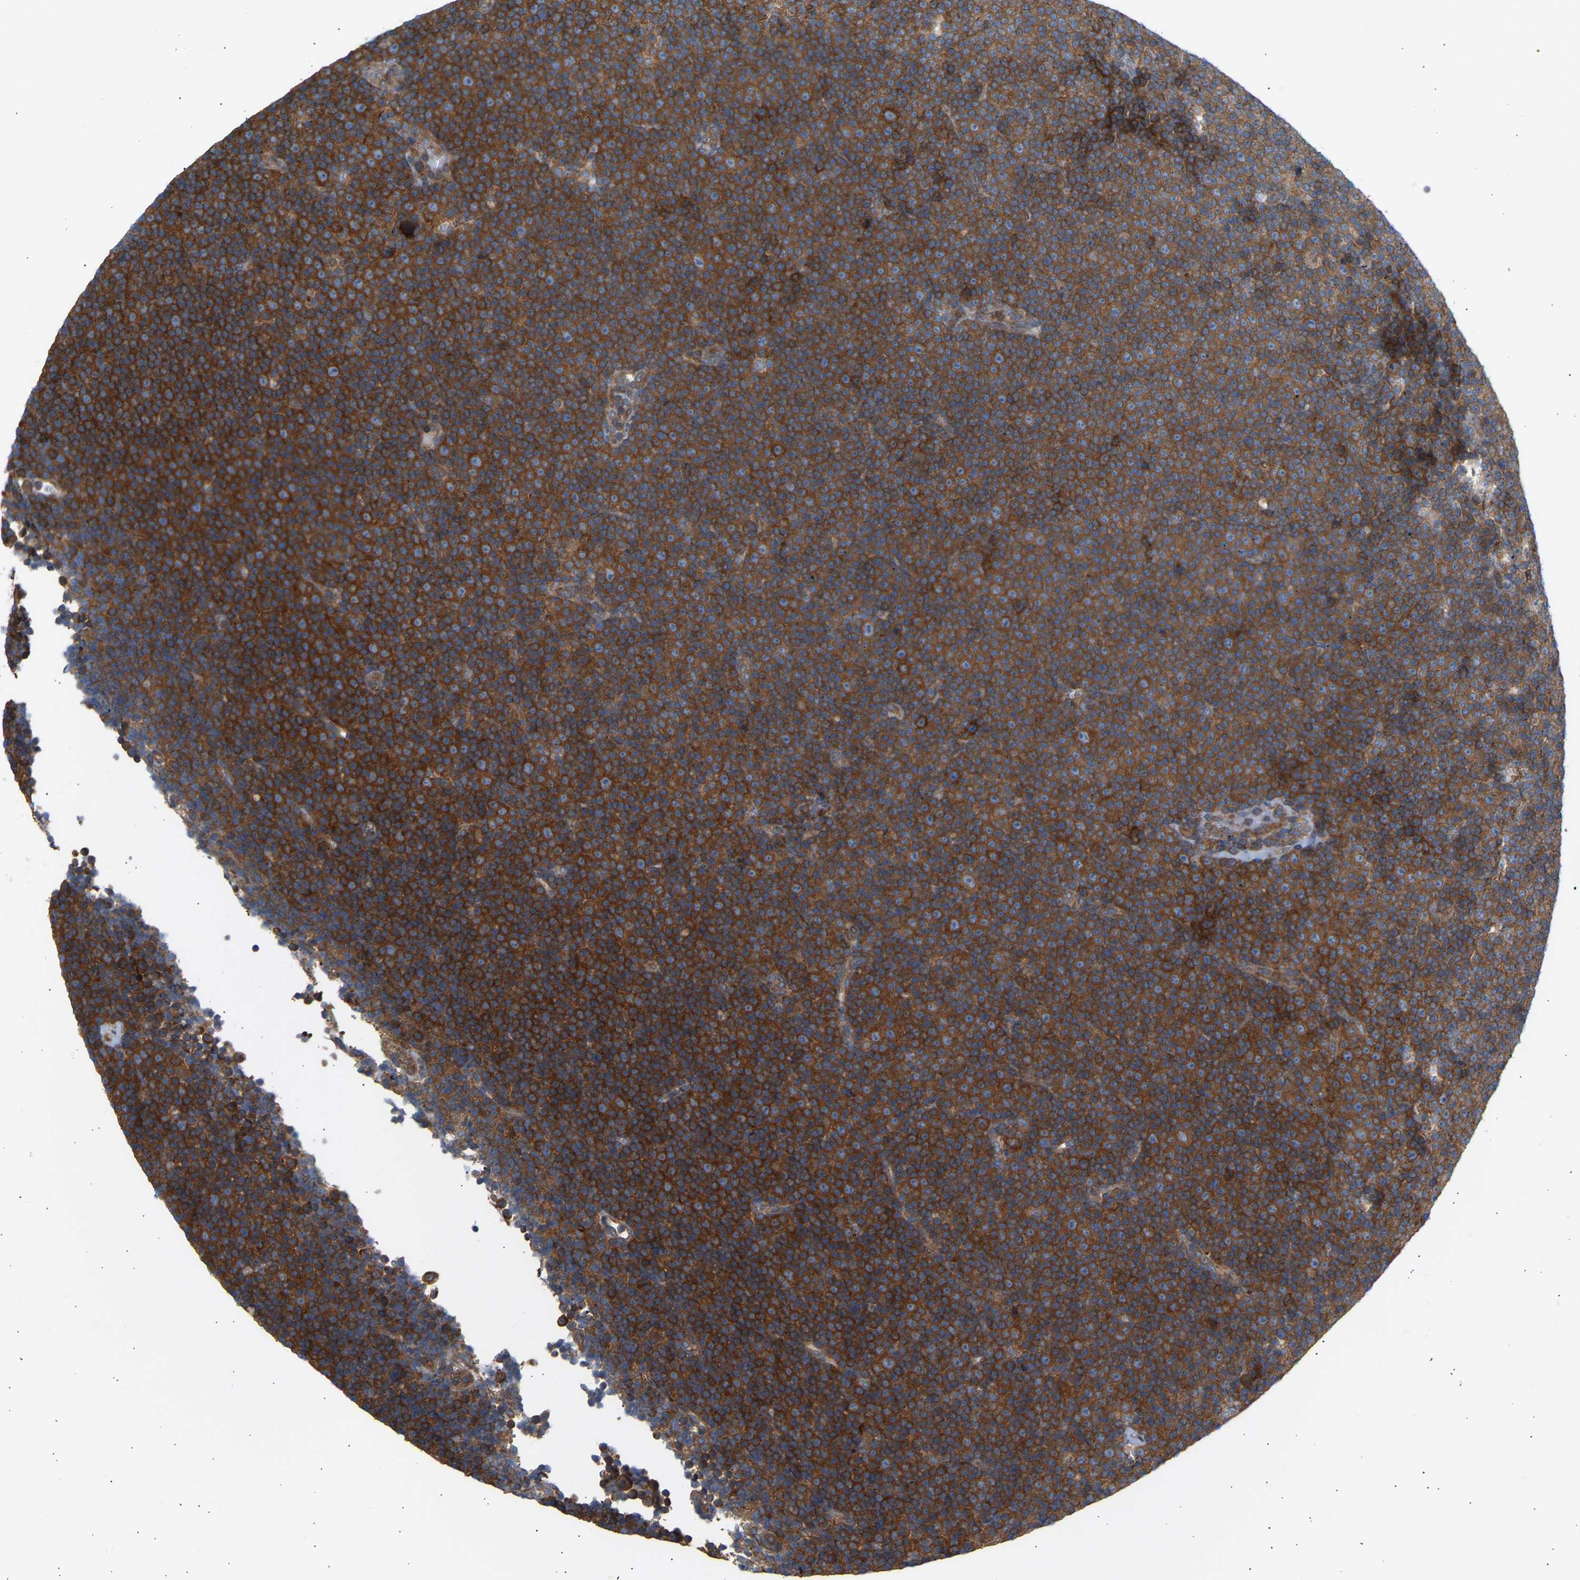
{"staining": {"intensity": "strong", "quantity": ">75%", "location": "cytoplasmic/membranous"}, "tissue": "lymphoma", "cell_type": "Tumor cells", "image_type": "cancer", "snomed": [{"axis": "morphology", "description": "Malignant lymphoma, non-Hodgkin's type, Low grade"}, {"axis": "topography", "description": "Lymph node"}], "caption": "Immunohistochemical staining of low-grade malignant lymphoma, non-Hodgkin's type displays high levels of strong cytoplasmic/membranous staining in approximately >75% of tumor cells.", "gene": "GCN1", "patient": {"sex": "female", "age": 67}}